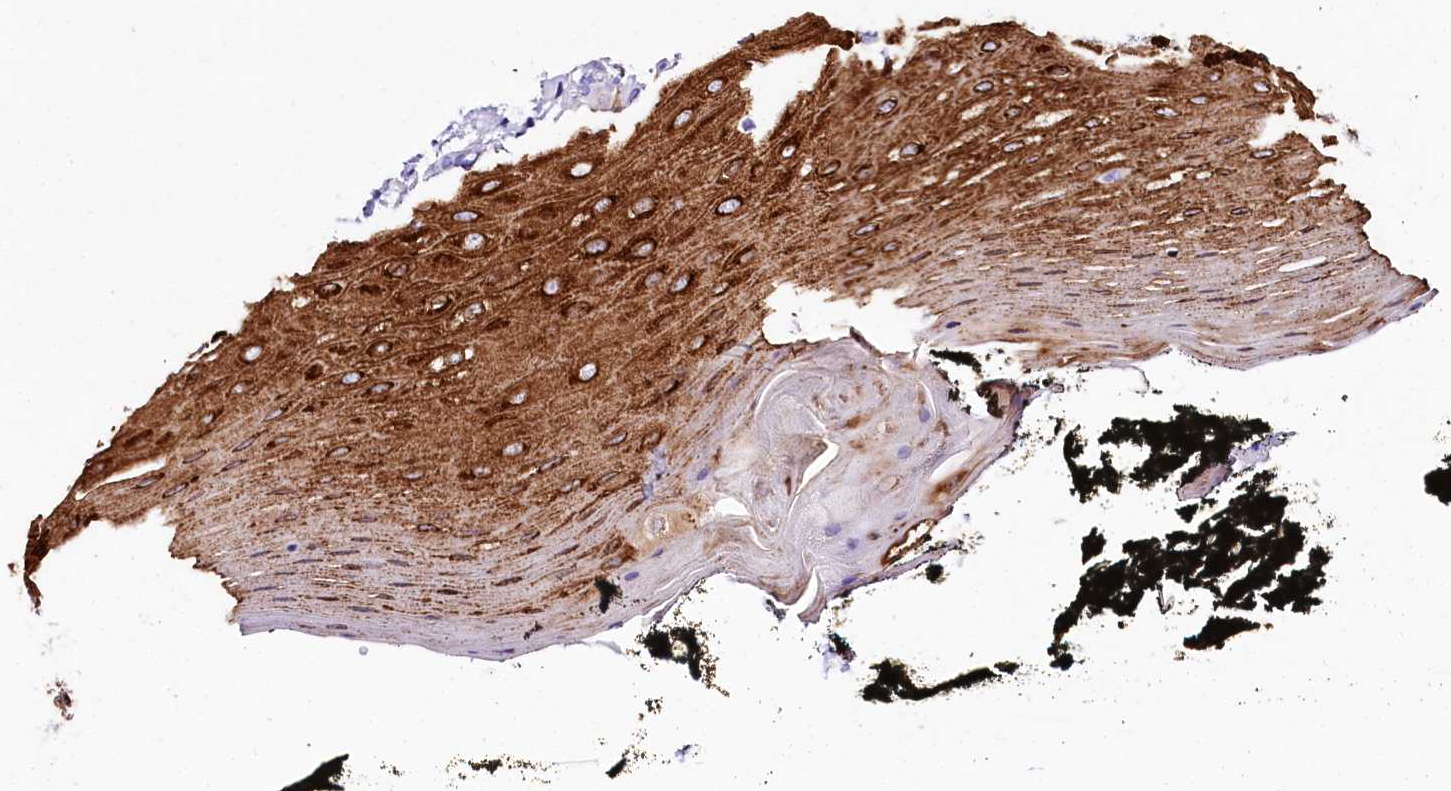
{"staining": {"intensity": "strong", "quantity": ">75%", "location": "cytoplasmic/membranous"}, "tissue": "oral mucosa", "cell_type": "Squamous epithelial cells", "image_type": "normal", "snomed": [{"axis": "morphology", "description": "Normal tissue, NOS"}, {"axis": "topography", "description": "Oral tissue"}], "caption": "Immunohistochemistry (DAB (3,3'-diaminobenzidine)) staining of benign oral mucosa reveals strong cytoplasmic/membranous protein positivity in about >75% of squamous epithelial cells. (DAB = brown stain, brightfield microscopy at high magnification).", "gene": "A2ML1", "patient": {"sex": "male", "age": 74}}